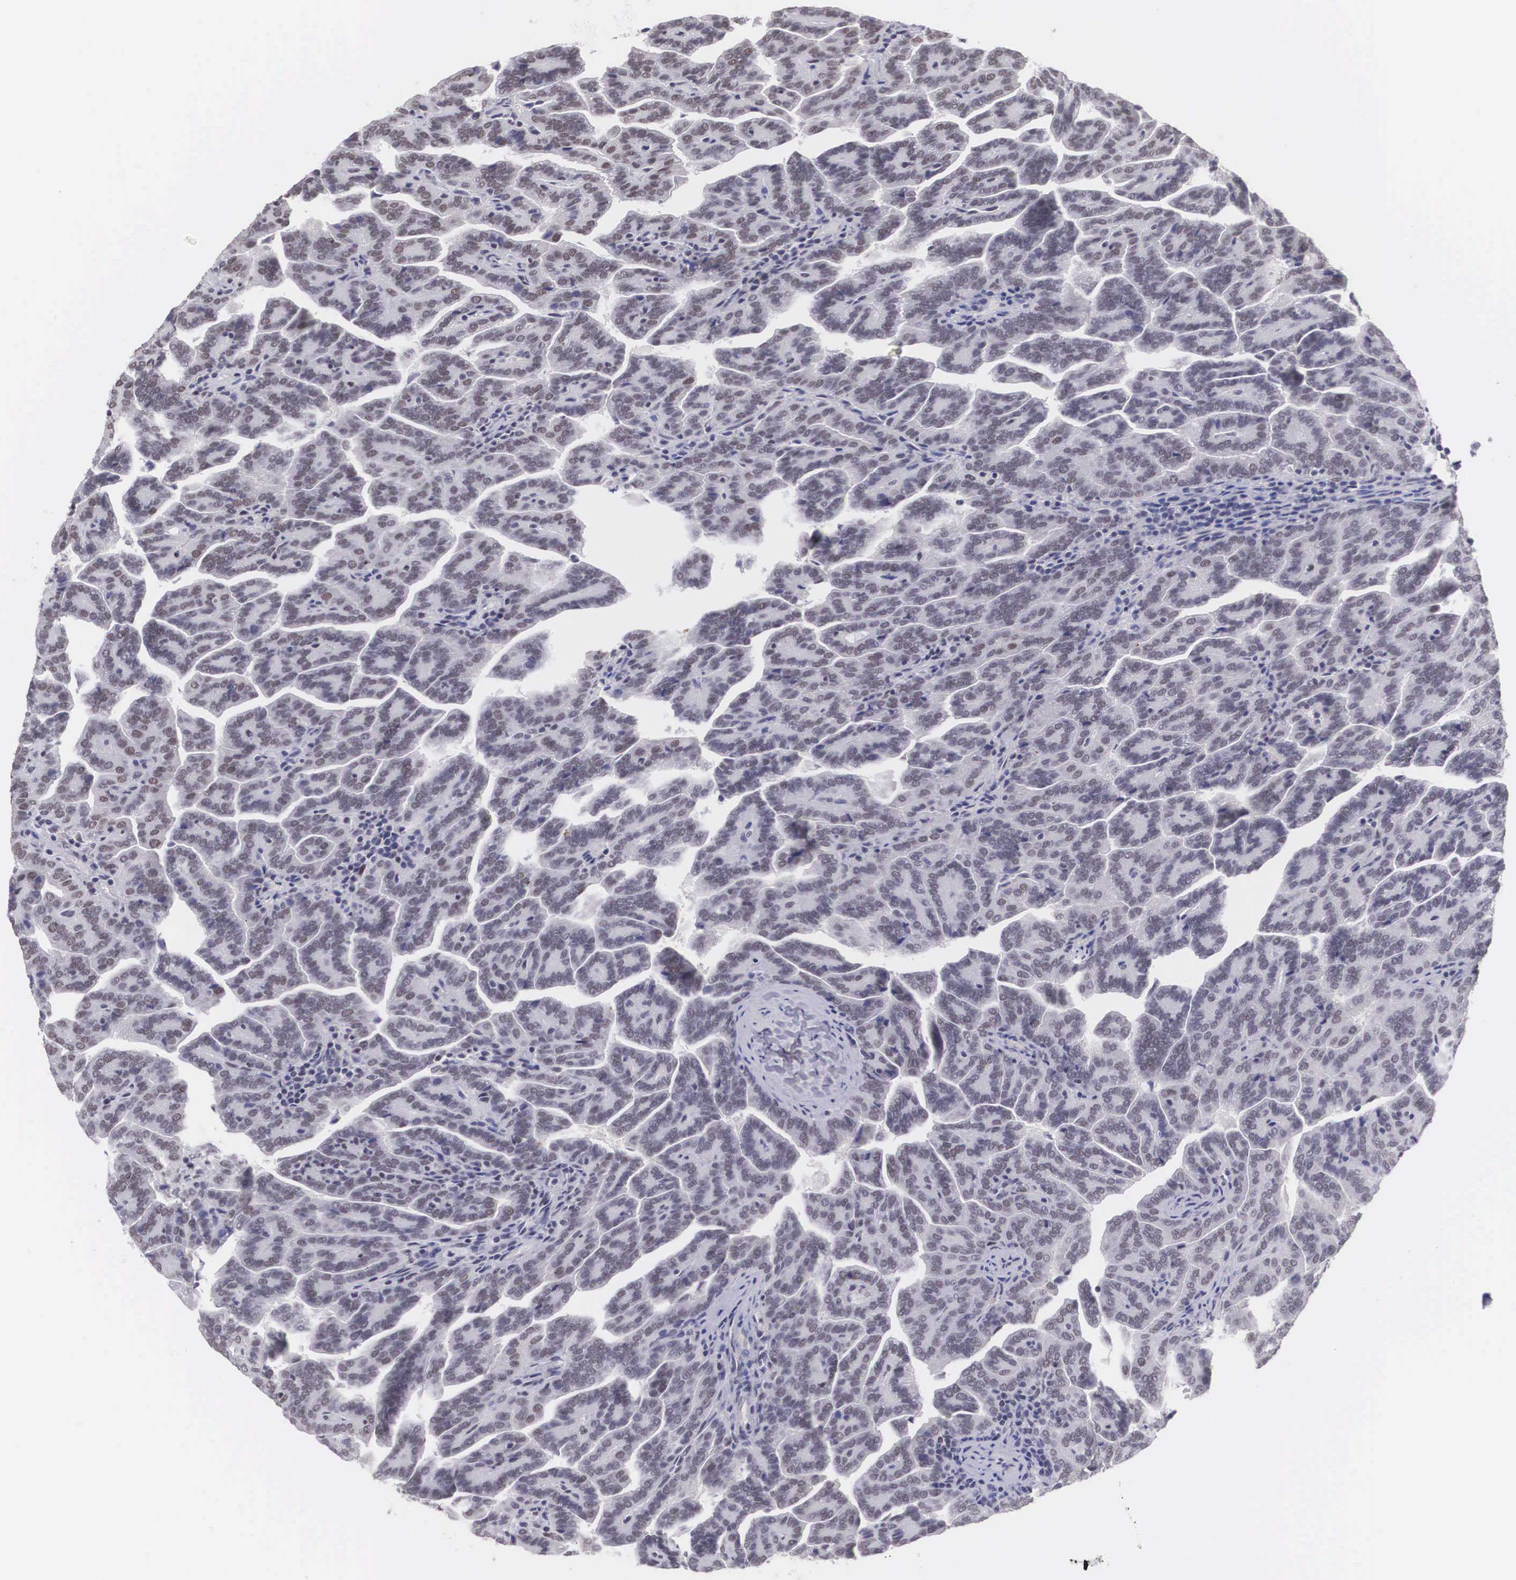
{"staining": {"intensity": "negative", "quantity": "none", "location": "none"}, "tissue": "renal cancer", "cell_type": "Tumor cells", "image_type": "cancer", "snomed": [{"axis": "morphology", "description": "Adenocarcinoma, NOS"}, {"axis": "topography", "description": "Kidney"}], "caption": "DAB (3,3'-diaminobenzidine) immunohistochemical staining of renal adenocarcinoma reveals no significant positivity in tumor cells.", "gene": "MORC2", "patient": {"sex": "male", "age": 61}}